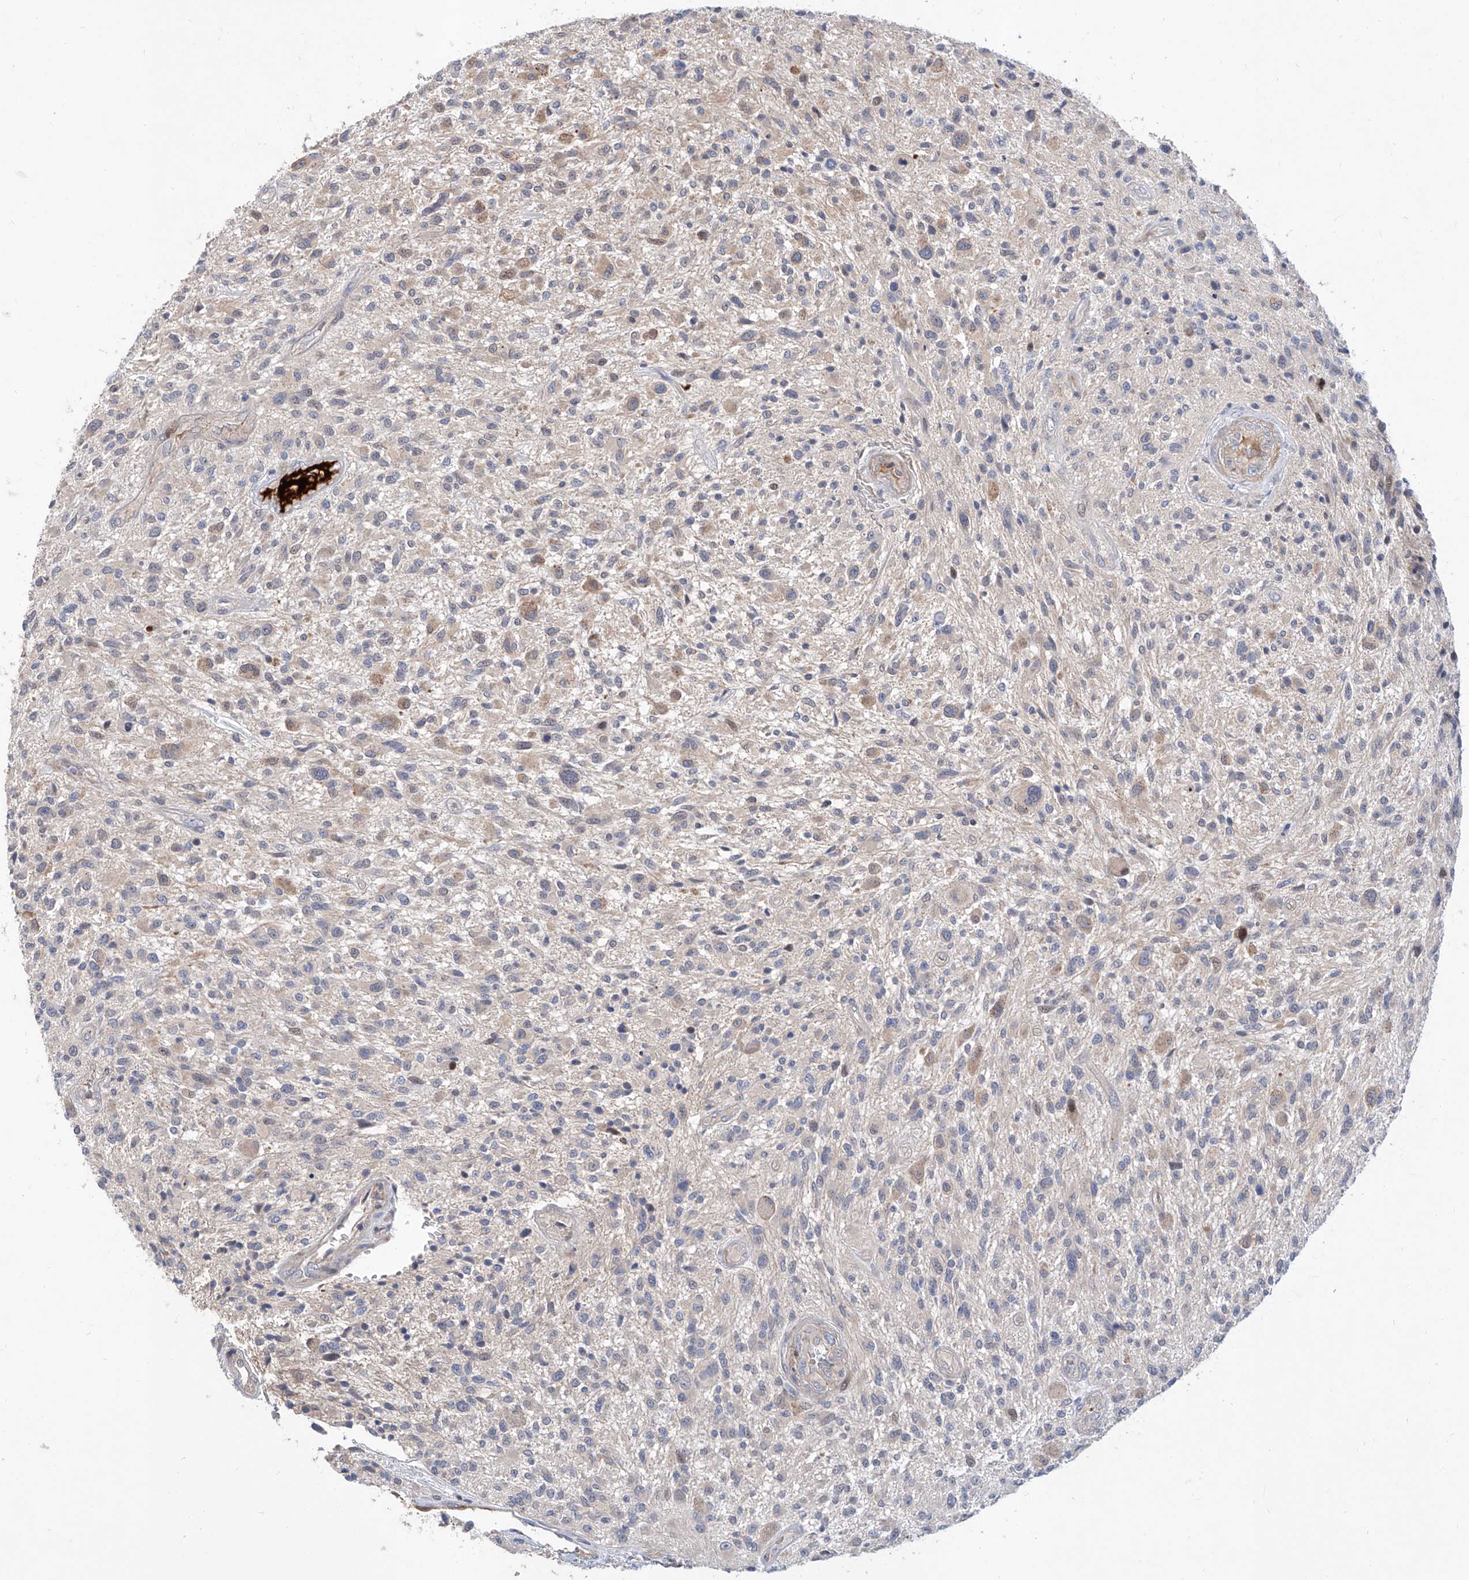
{"staining": {"intensity": "negative", "quantity": "none", "location": "none"}, "tissue": "glioma", "cell_type": "Tumor cells", "image_type": "cancer", "snomed": [{"axis": "morphology", "description": "Glioma, malignant, High grade"}, {"axis": "topography", "description": "Brain"}], "caption": "There is no significant positivity in tumor cells of glioma.", "gene": "FUCA2", "patient": {"sex": "male", "age": 47}}